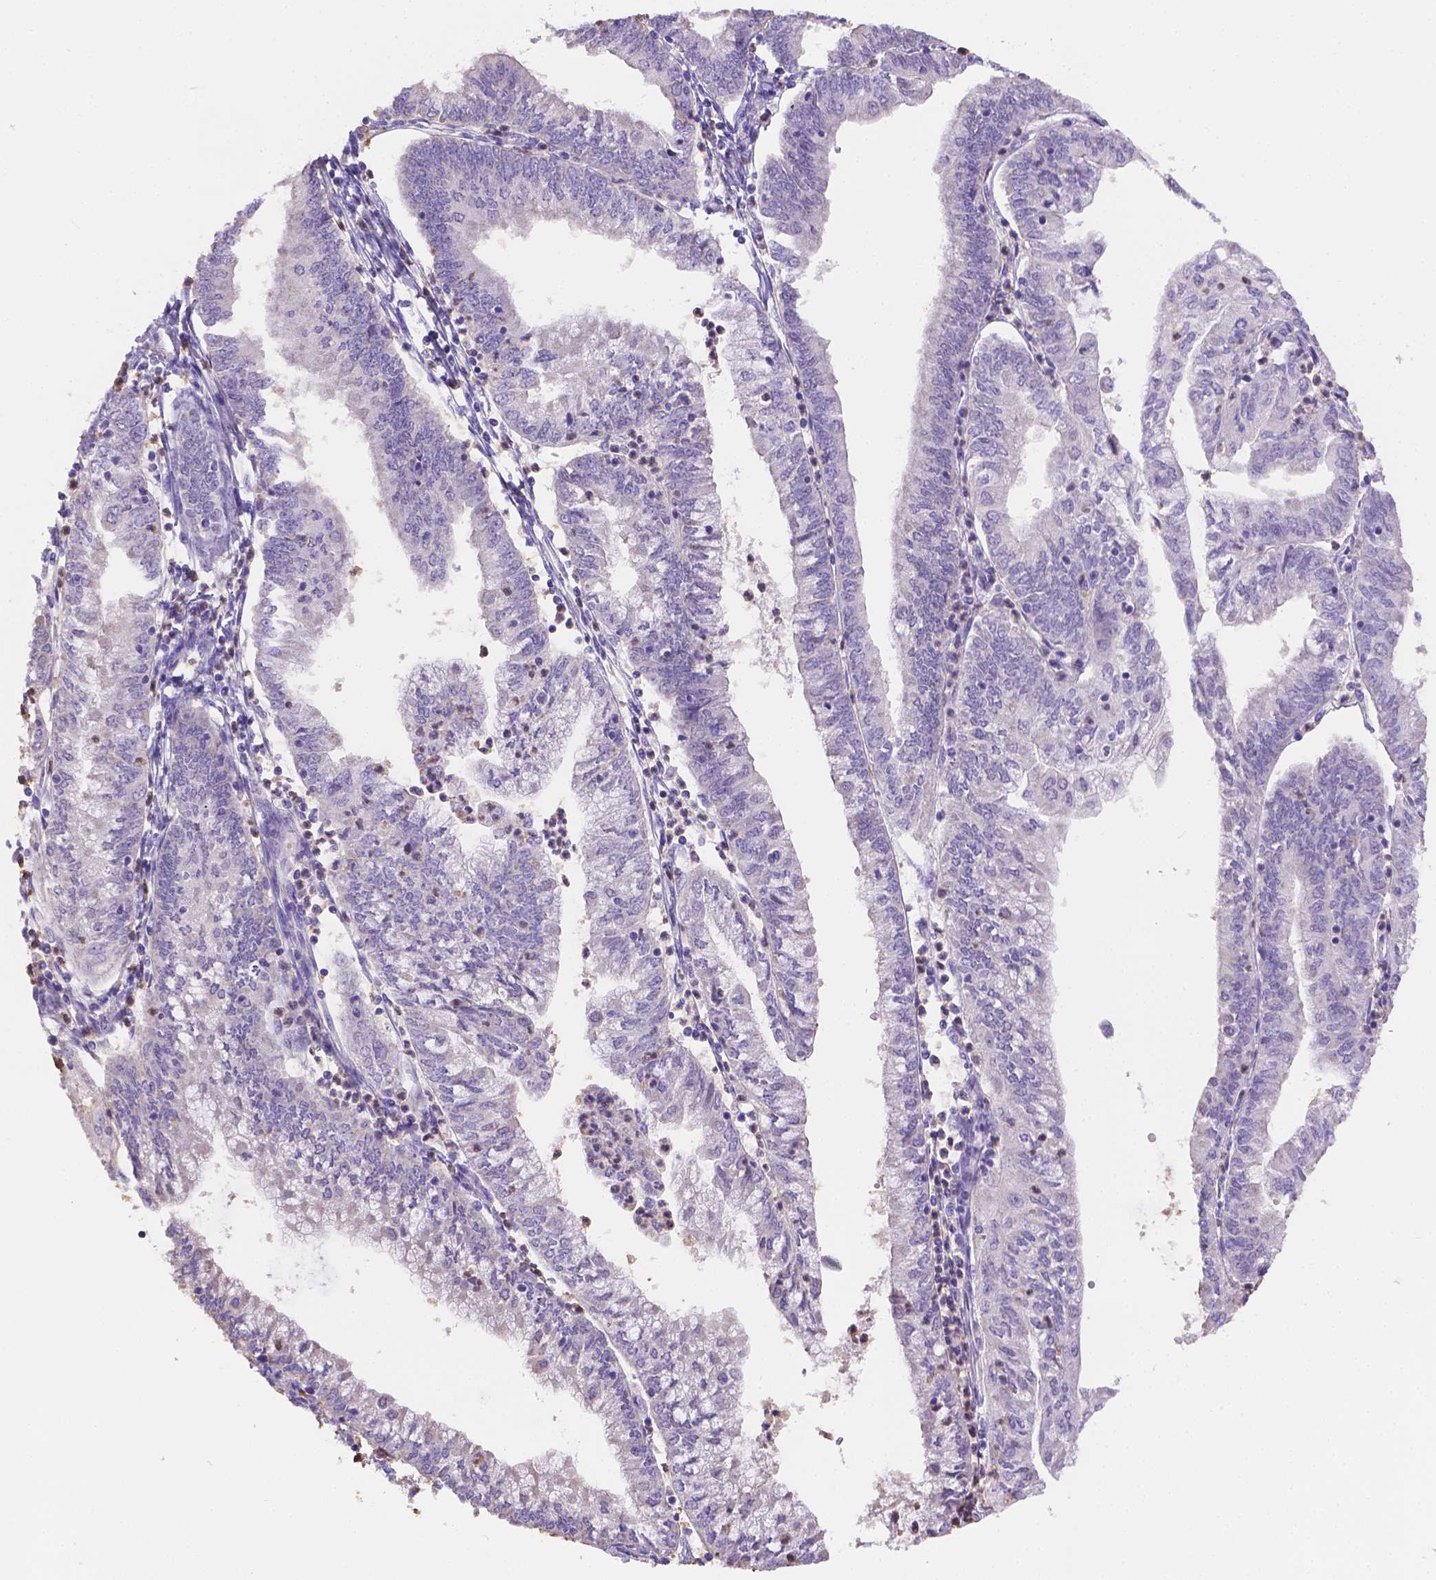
{"staining": {"intensity": "negative", "quantity": "none", "location": "none"}, "tissue": "endometrial cancer", "cell_type": "Tumor cells", "image_type": "cancer", "snomed": [{"axis": "morphology", "description": "Adenocarcinoma, NOS"}, {"axis": "topography", "description": "Endometrium"}], "caption": "Immunohistochemistry (IHC) photomicrograph of human endometrial cancer (adenocarcinoma) stained for a protein (brown), which demonstrates no staining in tumor cells.", "gene": "NXPE2", "patient": {"sex": "female", "age": 55}}